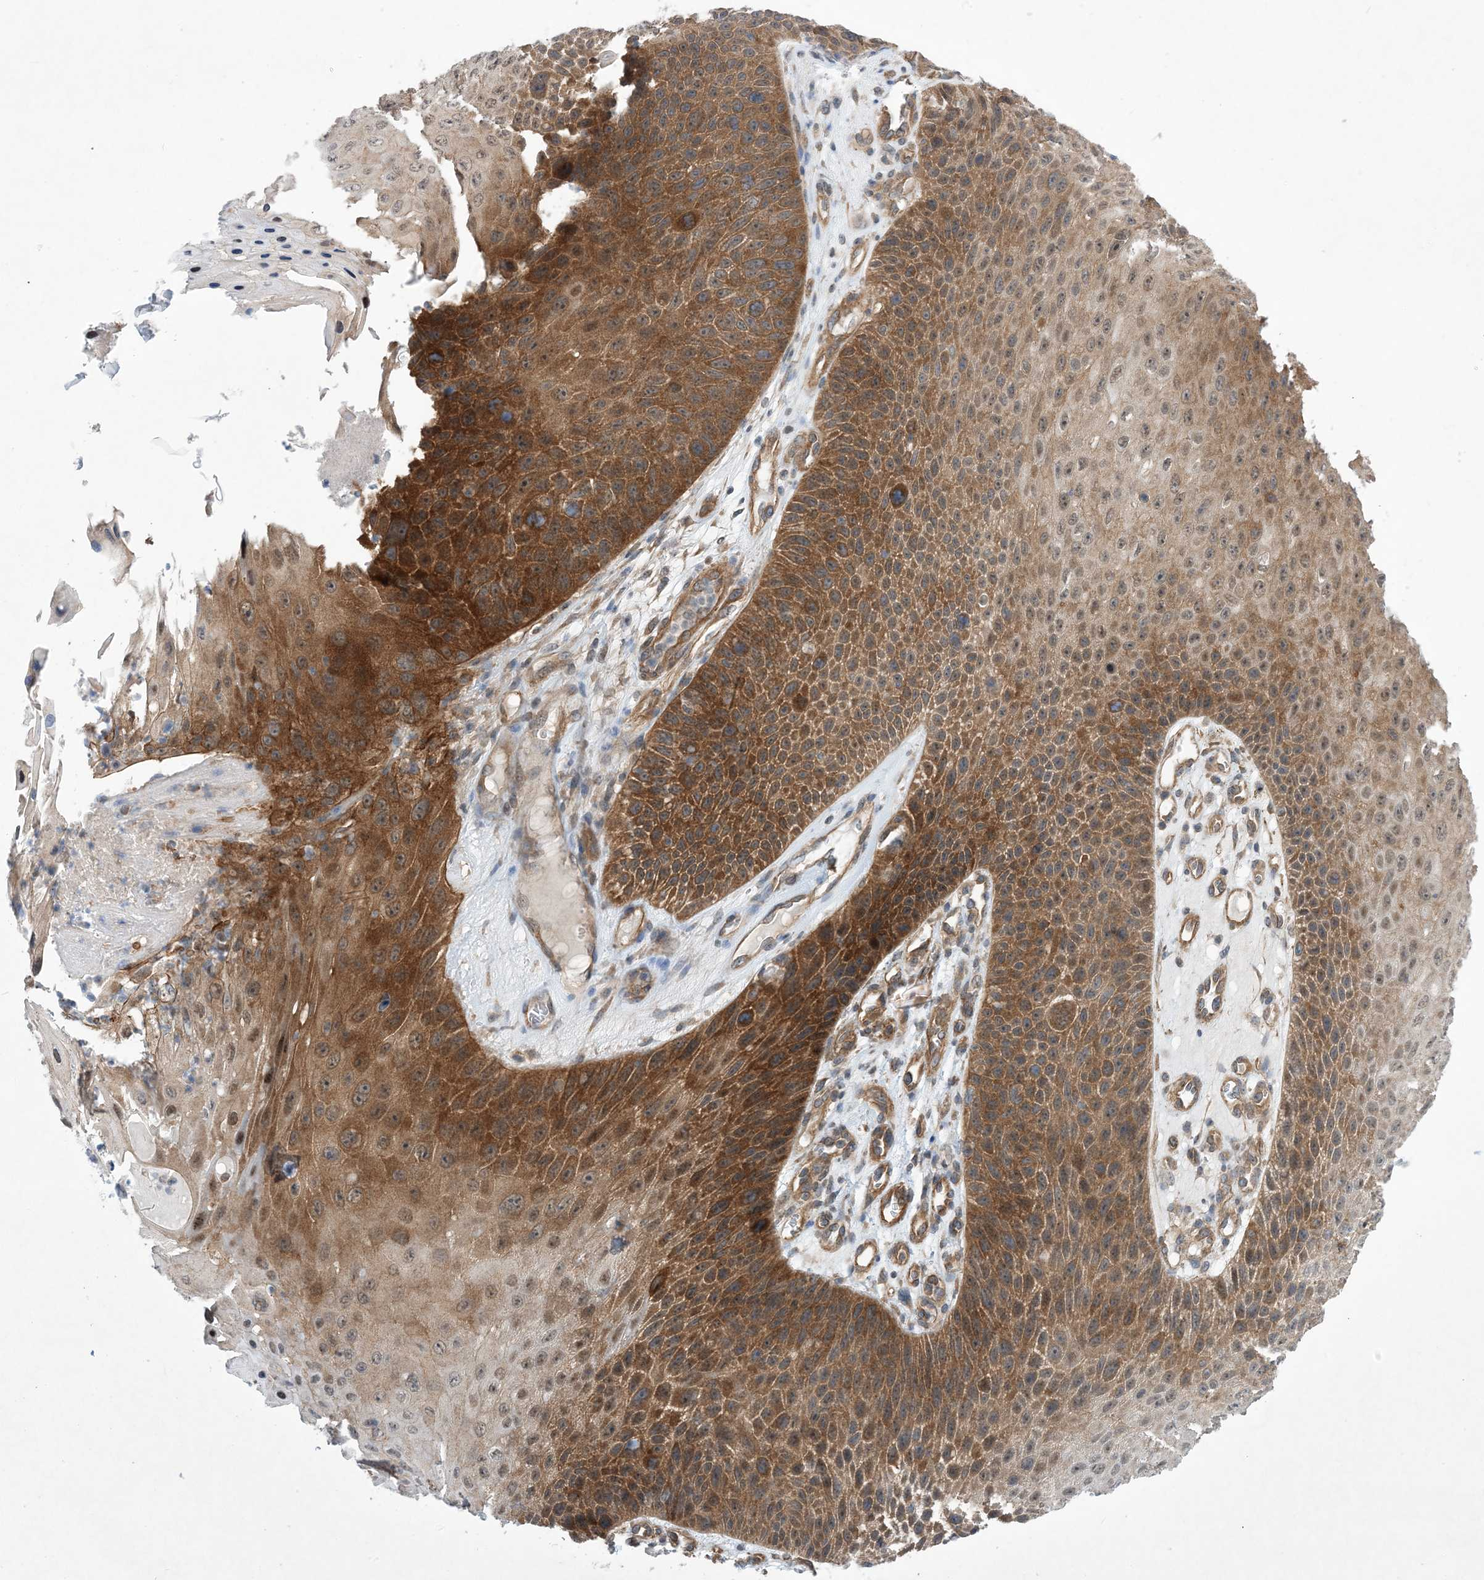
{"staining": {"intensity": "strong", "quantity": ">75%", "location": "cytoplasmic/membranous"}, "tissue": "skin cancer", "cell_type": "Tumor cells", "image_type": "cancer", "snomed": [{"axis": "morphology", "description": "Squamous cell carcinoma, NOS"}, {"axis": "topography", "description": "Skin"}], "caption": "Immunohistochemical staining of squamous cell carcinoma (skin) displays high levels of strong cytoplasmic/membranous positivity in approximately >75% of tumor cells.", "gene": "EHBP1", "patient": {"sex": "female", "age": 88}}